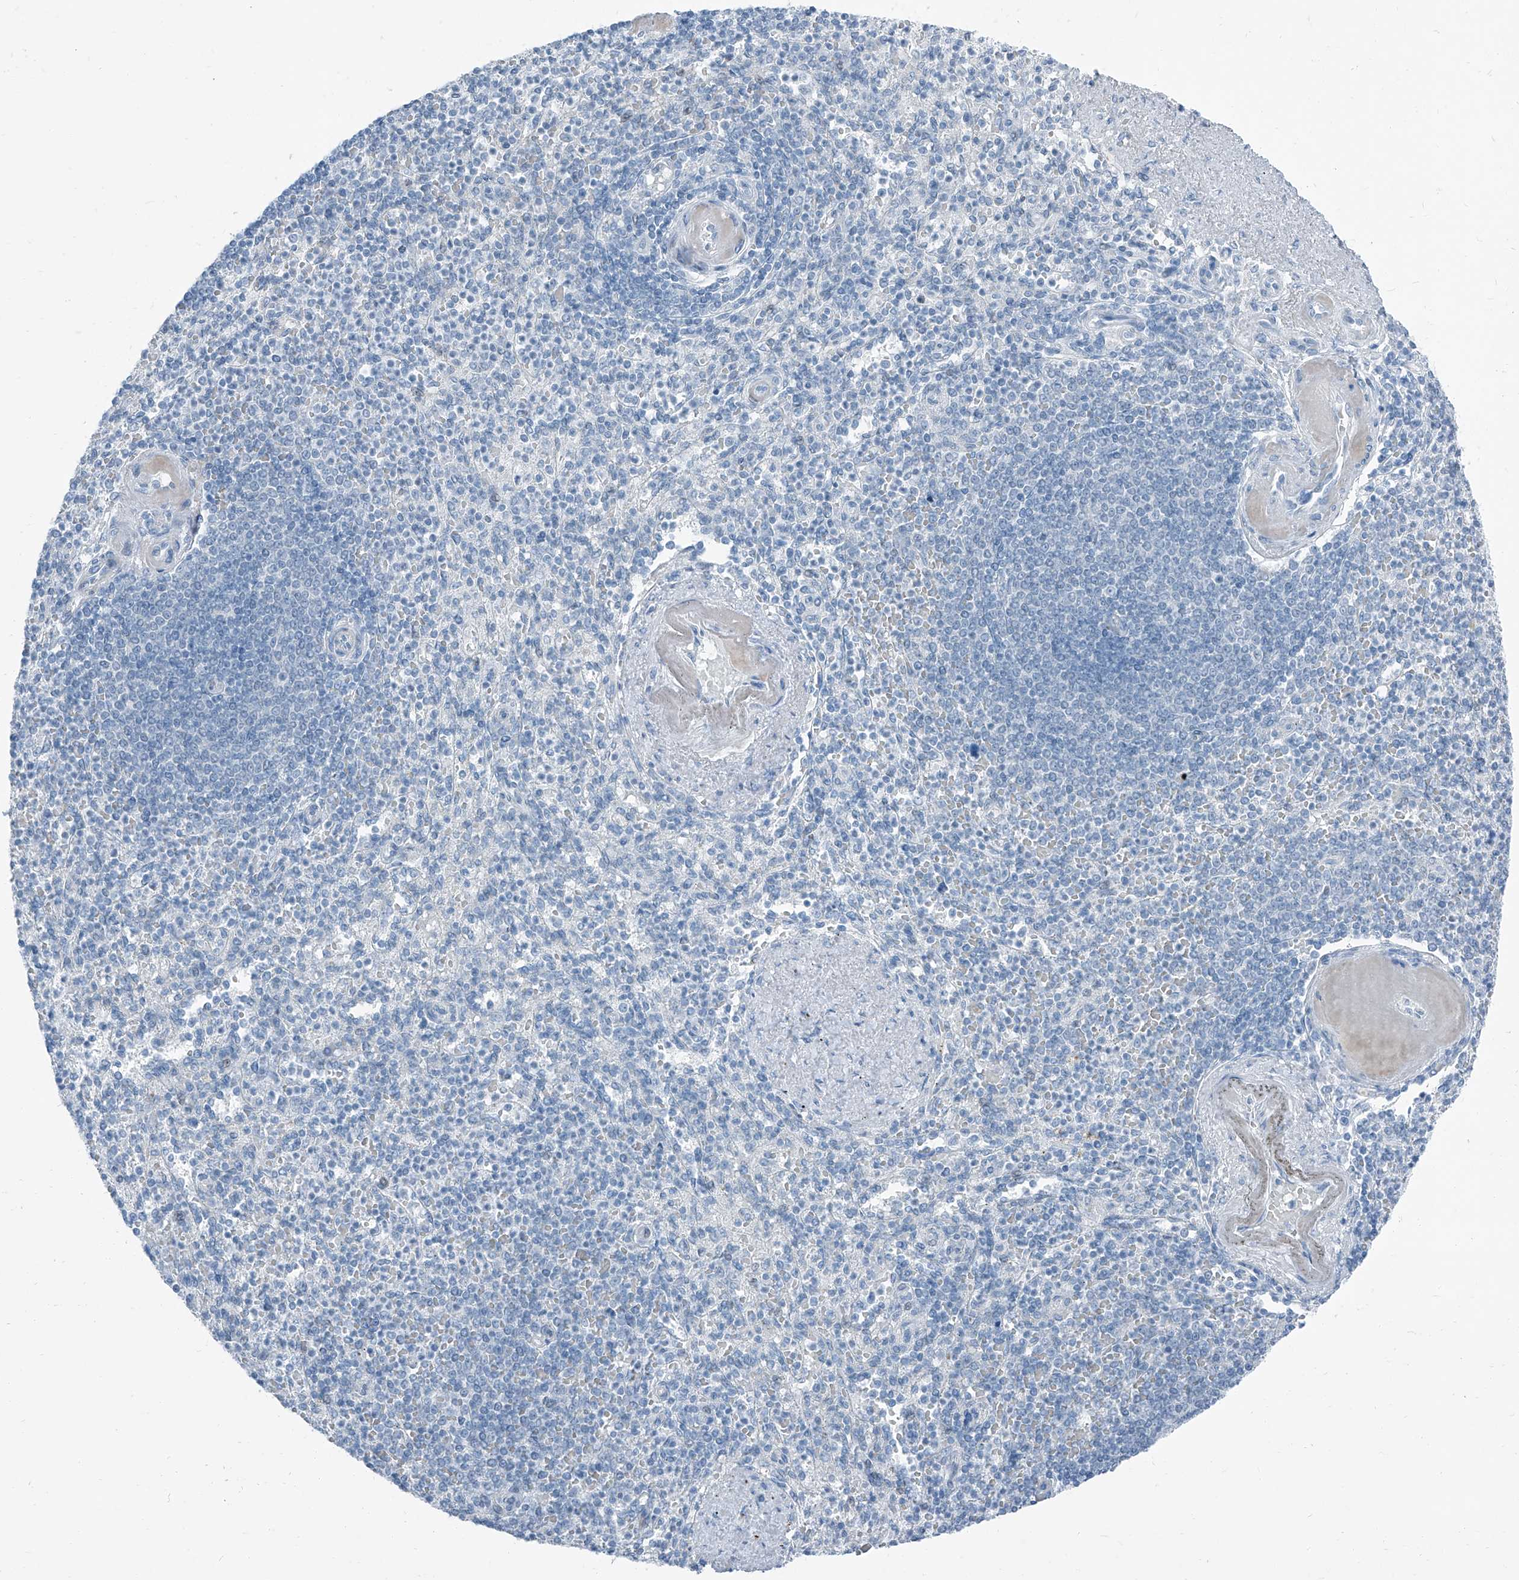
{"staining": {"intensity": "negative", "quantity": "none", "location": "none"}, "tissue": "spleen", "cell_type": "Cells in red pulp", "image_type": "normal", "snomed": [{"axis": "morphology", "description": "Normal tissue, NOS"}, {"axis": "topography", "description": "Spleen"}], "caption": "An image of spleen stained for a protein reveals no brown staining in cells in red pulp.", "gene": "RGN", "patient": {"sex": "female", "age": 74}}